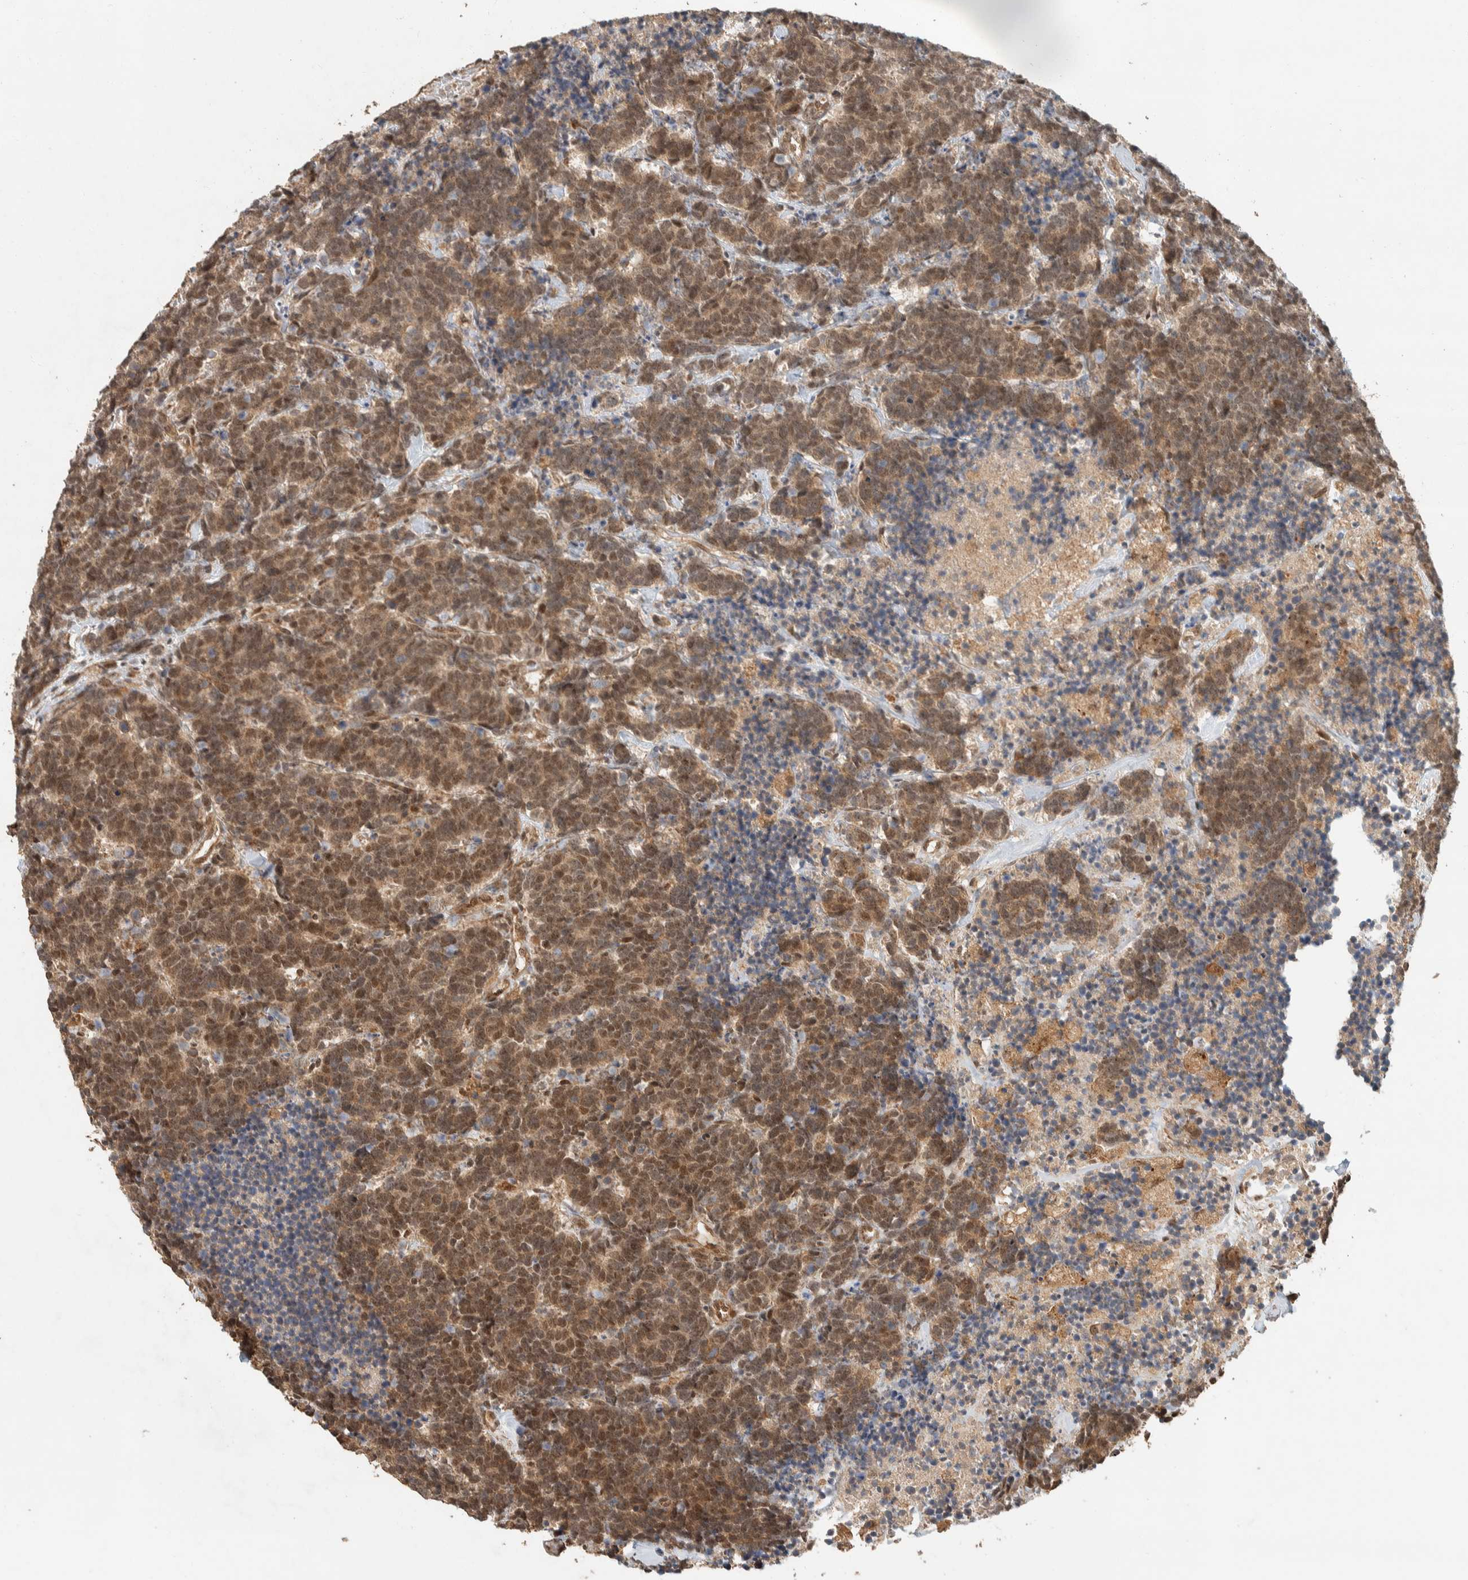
{"staining": {"intensity": "moderate", "quantity": ">75%", "location": "cytoplasmic/membranous,nuclear"}, "tissue": "carcinoid", "cell_type": "Tumor cells", "image_type": "cancer", "snomed": [{"axis": "morphology", "description": "Carcinoma, NOS"}, {"axis": "morphology", "description": "Carcinoid, malignant, NOS"}, {"axis": "topography", "description": "Urinary bladder"}], "caption": "There is medium levels of moderate cytoplasmic/membranous and nuclear staining in tumor cells of carcinoid, as demonstrated by immunohistochemical staining (brown color).", "gene": "ZBTB2", "patient": {"sex": "male", "age": 57}}